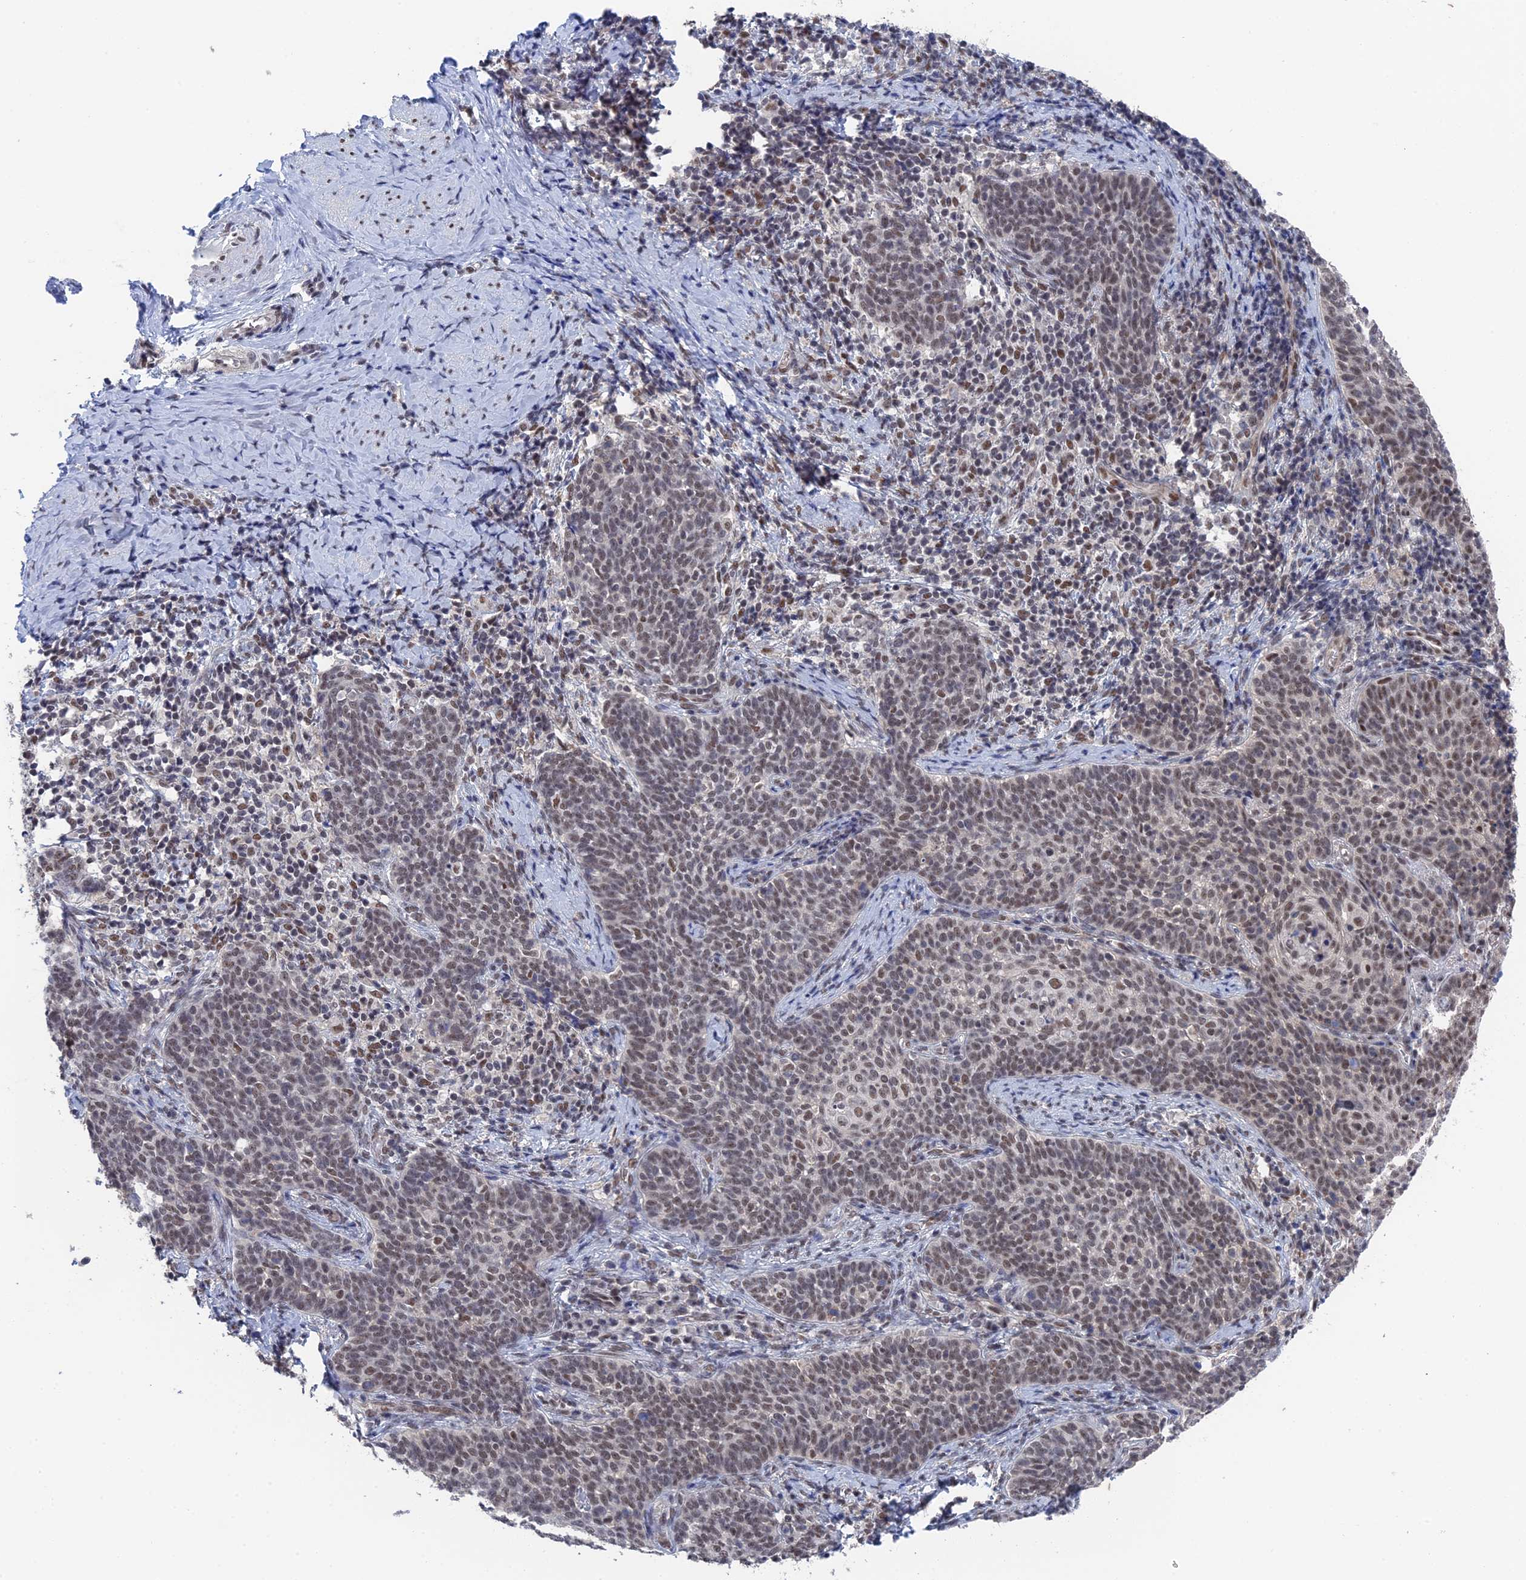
{"staining": {"intensity": "weak", "quantity": ">75%", "location": "nuclear"}, "tissue": "cervical cancer", "cell_type": "Tumor cells", "image_type": "cancer", "snomed": [{"axis": "morphology", "description": "Normal tissue, NOS"}, {"axis": "morphology", "description": "Squamous cell carcinoma, NOS"}, {"axis": "topography", "description": "Cervix"}], "caption": "Protein staining demonstrates weak nuclear positivity in approximately >75% of tumor cells in cervical squamous cell carcinoma.", "gene": "TSSC4", "patient": {"sex": "female", "age": 39}}